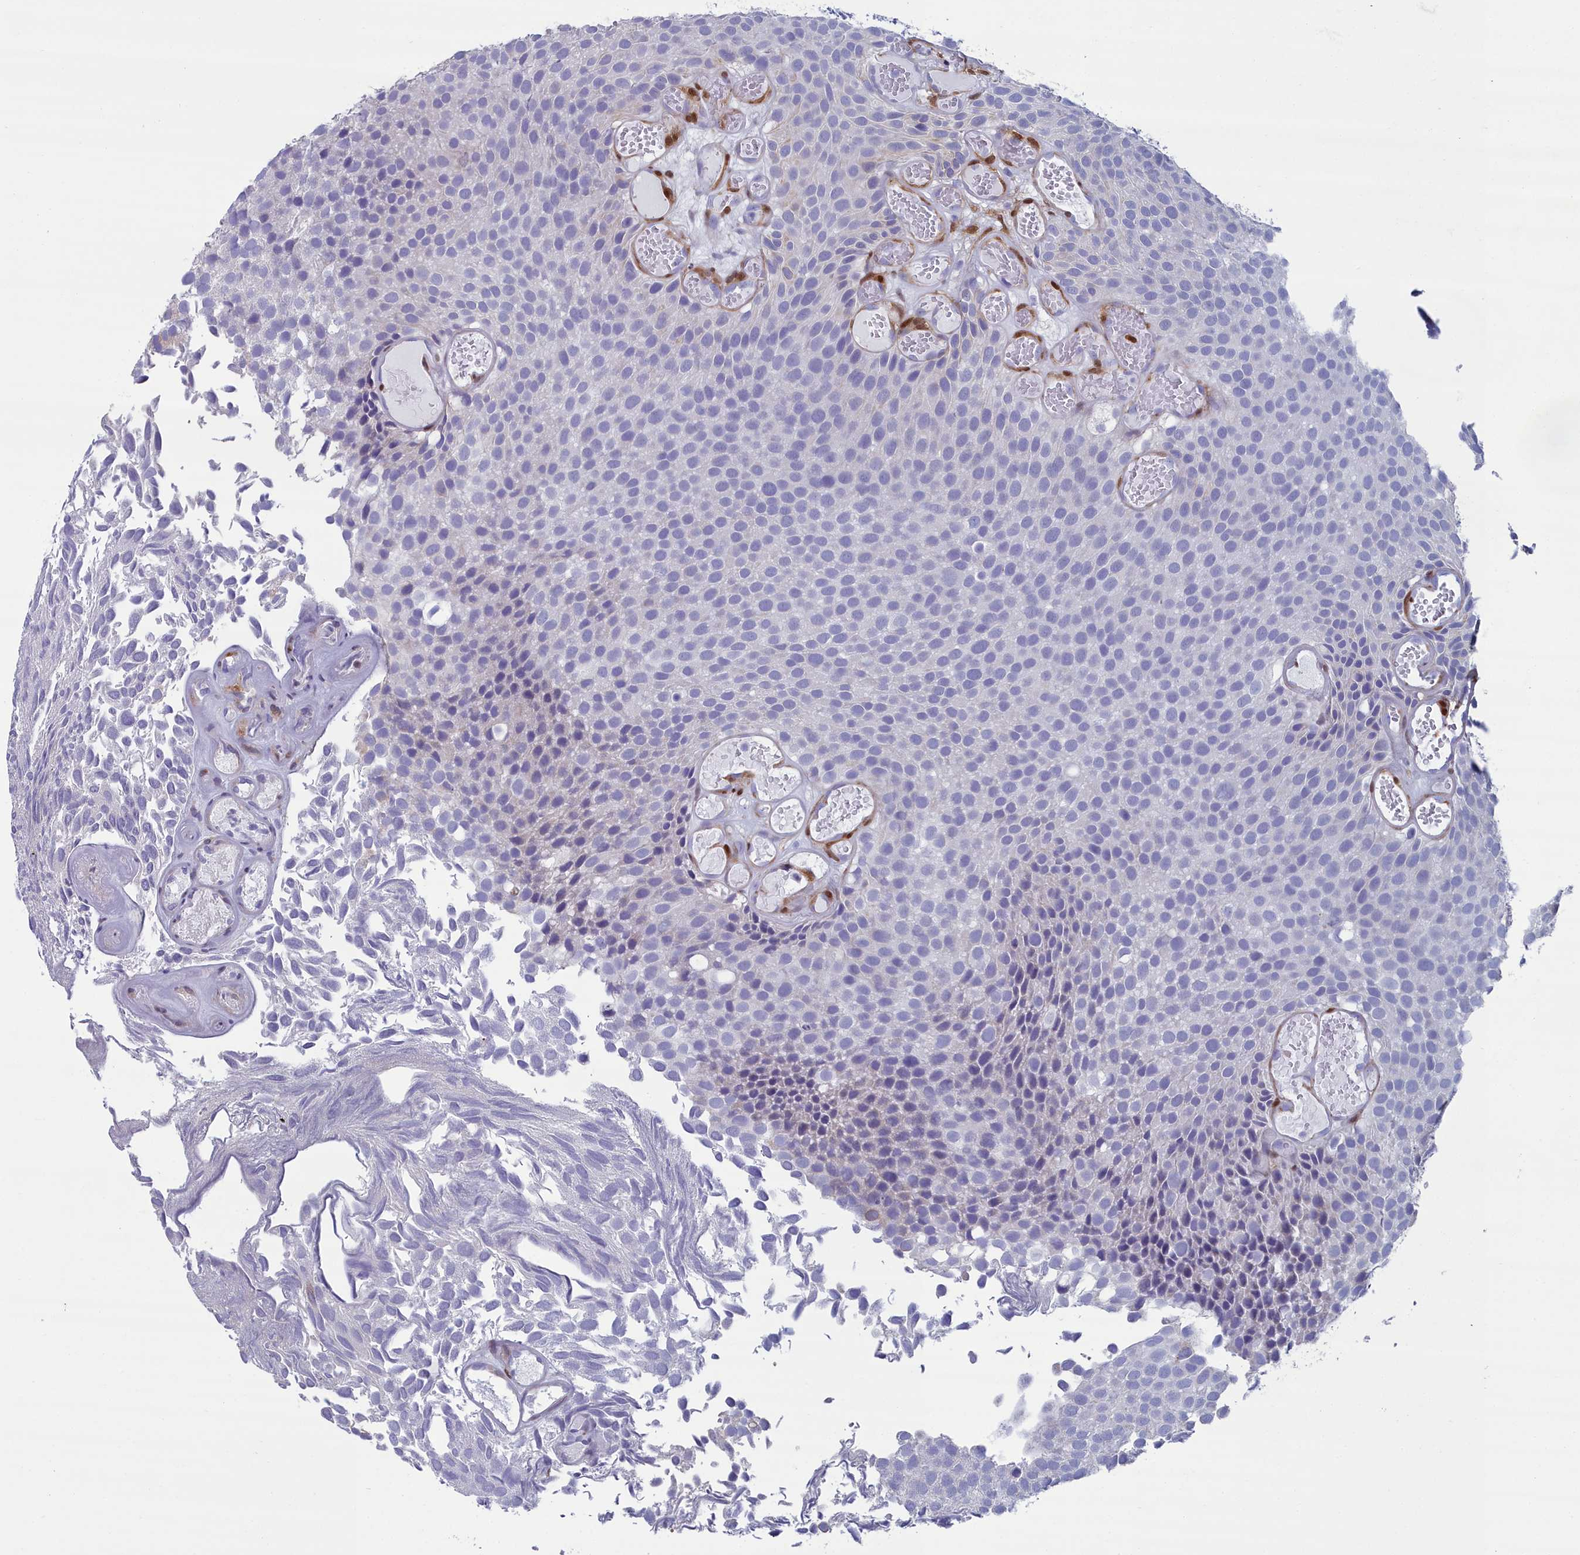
{"staining": {"intensity": "negative", "quantity": "none", "location": "none"}, "tissue": "urothelial cancer", "cell_type": "Tumor cells", "image_type": "cancer", "snomed": [{"axis": "morphology", "description": "Urothelial carcinoma, Low grade"}, {"axis": "topography", "description": "Urinary bladder"}], "caption": "A histopathology image of urothelial cancer stained for a protein demonstrates no brown staining in tumor cells.", "gene": "PPP1R14A", "patient": {"sex": "male", "age": 89}}